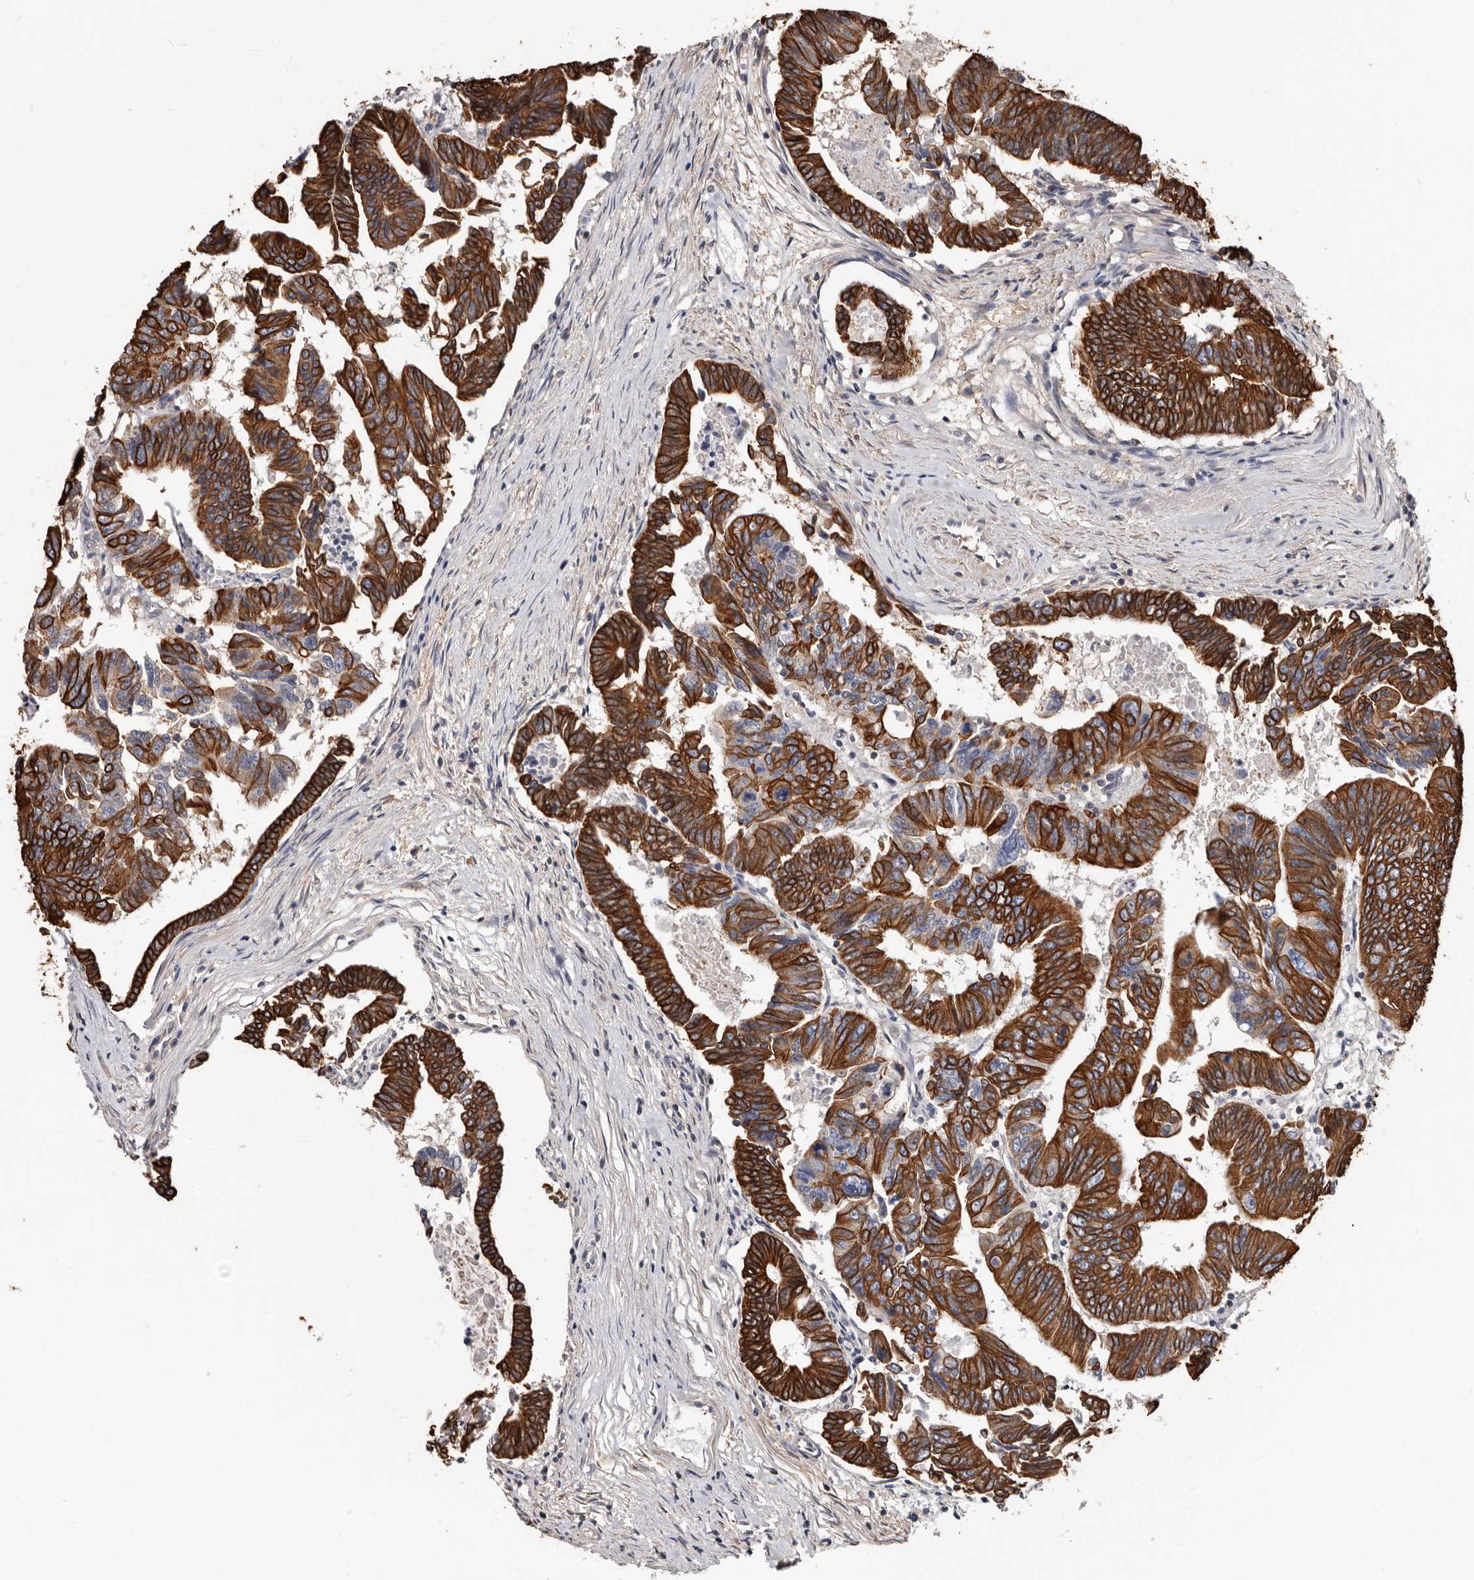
{"staining": {"intensity": "strong", "quantity": ">75%", "location": "cytoplasmic/membranous"}, "tissue": "colorectal cancer", "cell_type": "Tumor cells", "image_type": "cancer", "snomed": [{"axis": "morphology", "description": "Adenocarcinoma, NOS"}, {"axis": "topography", "description": "Rectum"}], "caption": "Immunohistochemistry (IHC) photomicrograph of neoplastic tissue: colorectal cancer stained using IHC demonstrates high levels of strong protein expression localized specifically in the cytoplasmic/membranous of tumor cells, appearing as a cytoplasmic/membranous brown color.", "gene": "MRPL18", "patient": {"sex": "female", "age": 65}}